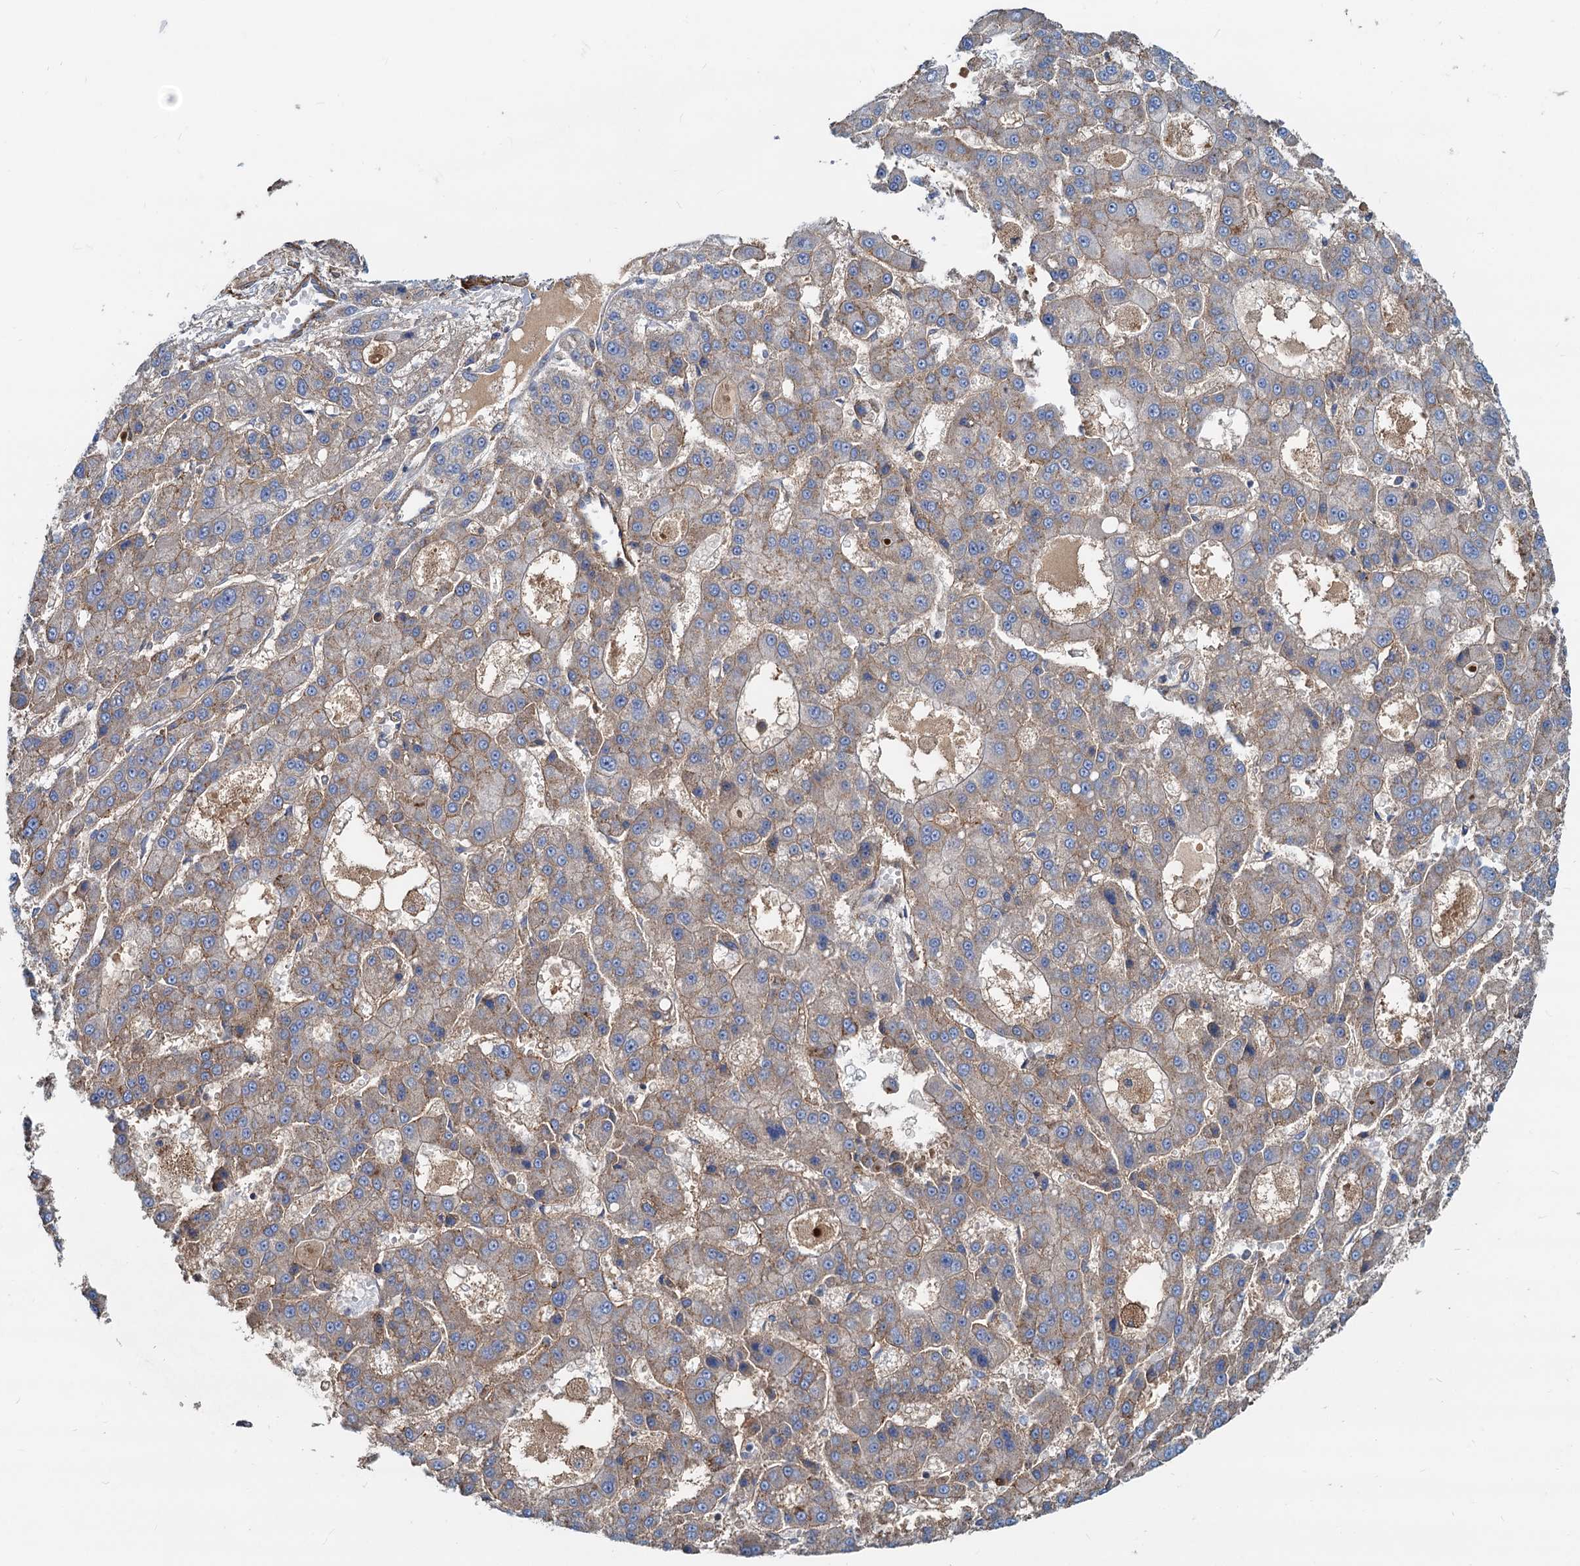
{"staining": {"intensity": "weak", "quantity": ">75%", "location": "cytoplasmic/membranous"}, "tissue": "liver cancer", "cell_type": "Tumor cells", "image_type": "cancer", "snomed": [{"axis": "morphology", "description": "Carcinoma, Hepatocellular, NOS"}, {"axis": "topography", "description": "Liver"}], "caption": "About >75% of tumor cells in liver cancer (hepatocellular carcinoma) demonstrate weak cytoplasmic/membranous protein expression as visualized by brown immunohistochemical staining.", "gene": "LNX2", "patient": {"sex": "male", "age": 70}}